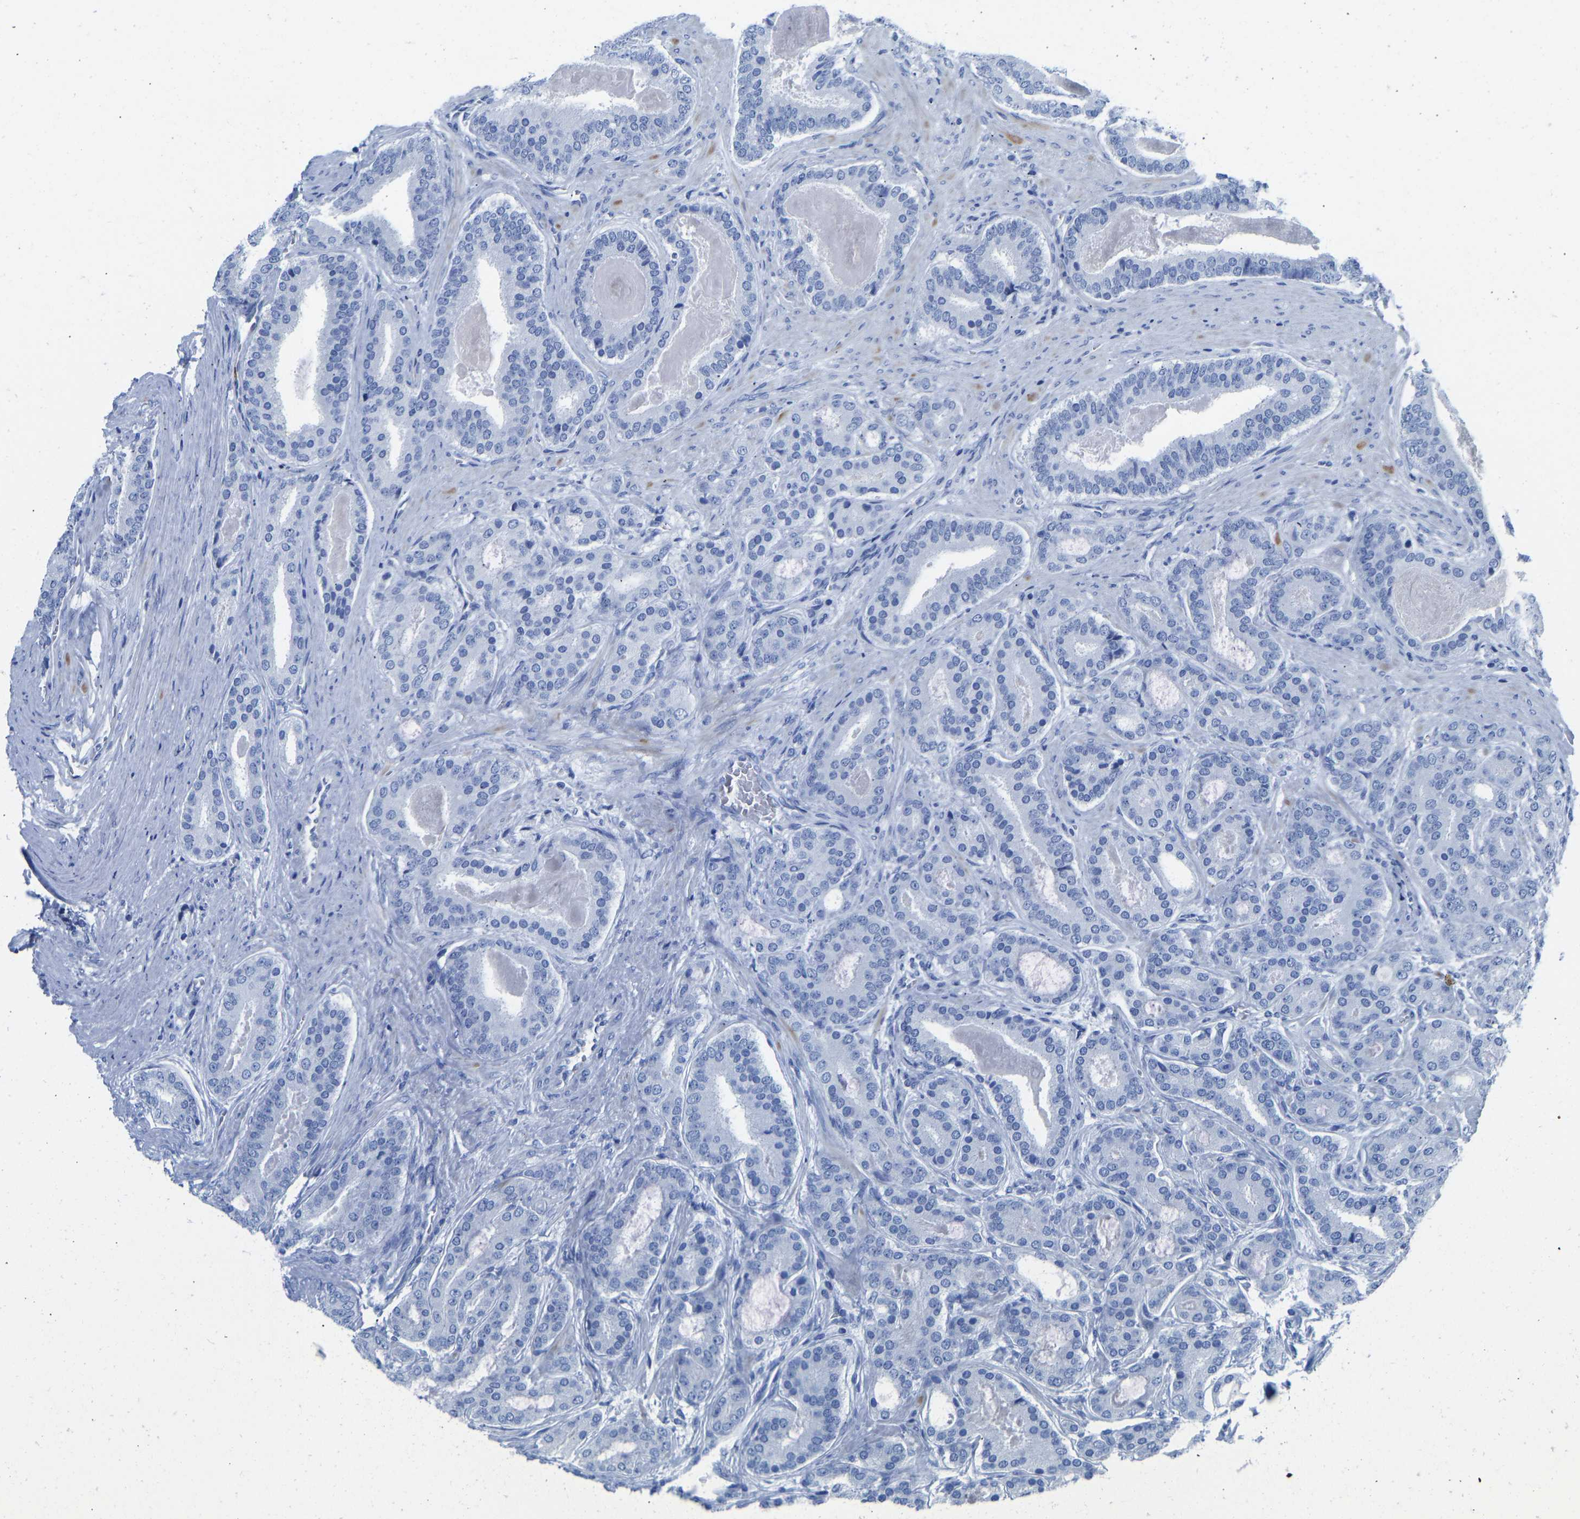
{"staining": {"intensity": "negative", "quantity": "none", "location": "none"}, "tissue": "prostate cancer", "cell_type": "Tumor cells", "image_type": "cancer", "snomed": [{"axis": "morphology", "description": "Adenocarcinoma, High grade"}, {"axis": "topography", "description": "Prostate"}], "caption": "Prostate cancer (high-grade adenocarcinoma) was stained to show a protein in brown. There is no significant expression in tumor cells. Brightfield microscopy of immunohistochemistry (IHC) stained with DAB (brown) and hematoxylin (blue), captured at high magnification.", "gene": "NKAIN3", "patient": {"sex": "male", "age": 60}}